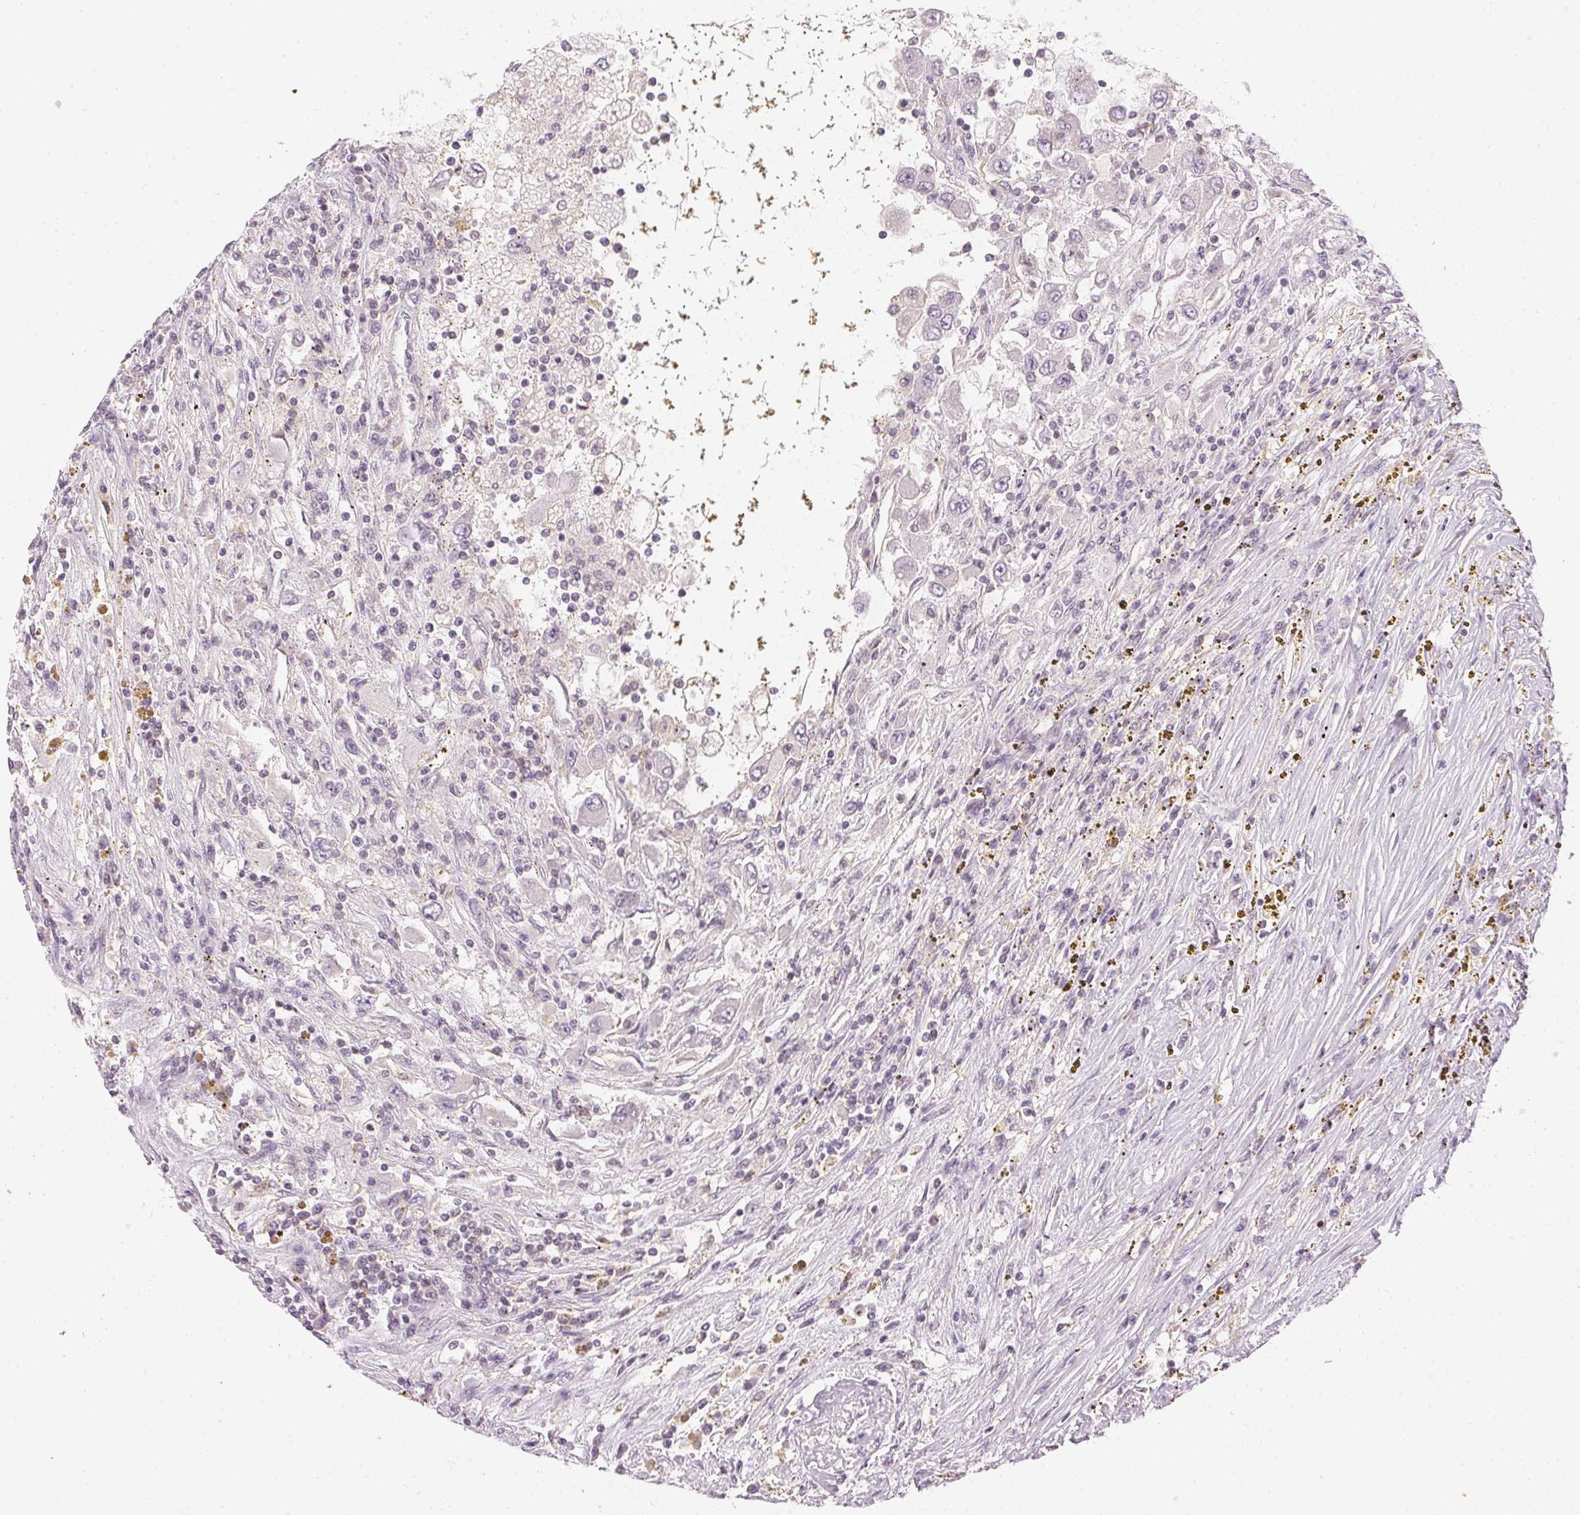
{"staining": {"intensity": "negative", "quantity": "none", "location": "none"}, "tissue": "renal cancer", "cell_type": "Tumor cells", "image_type": "cancer", "snomed": [{"axis": "morphology", "description": "Adenocarcinoma, NOS"}, {"axis": "topography", "description": "Kidney"}], "caption": "Renal adenocarcinoma was stained to show a protein in brown. There is no significant expression in tumor cells.", "gene": "KPRP", "patient": {"sex": "female", "age": 67}}